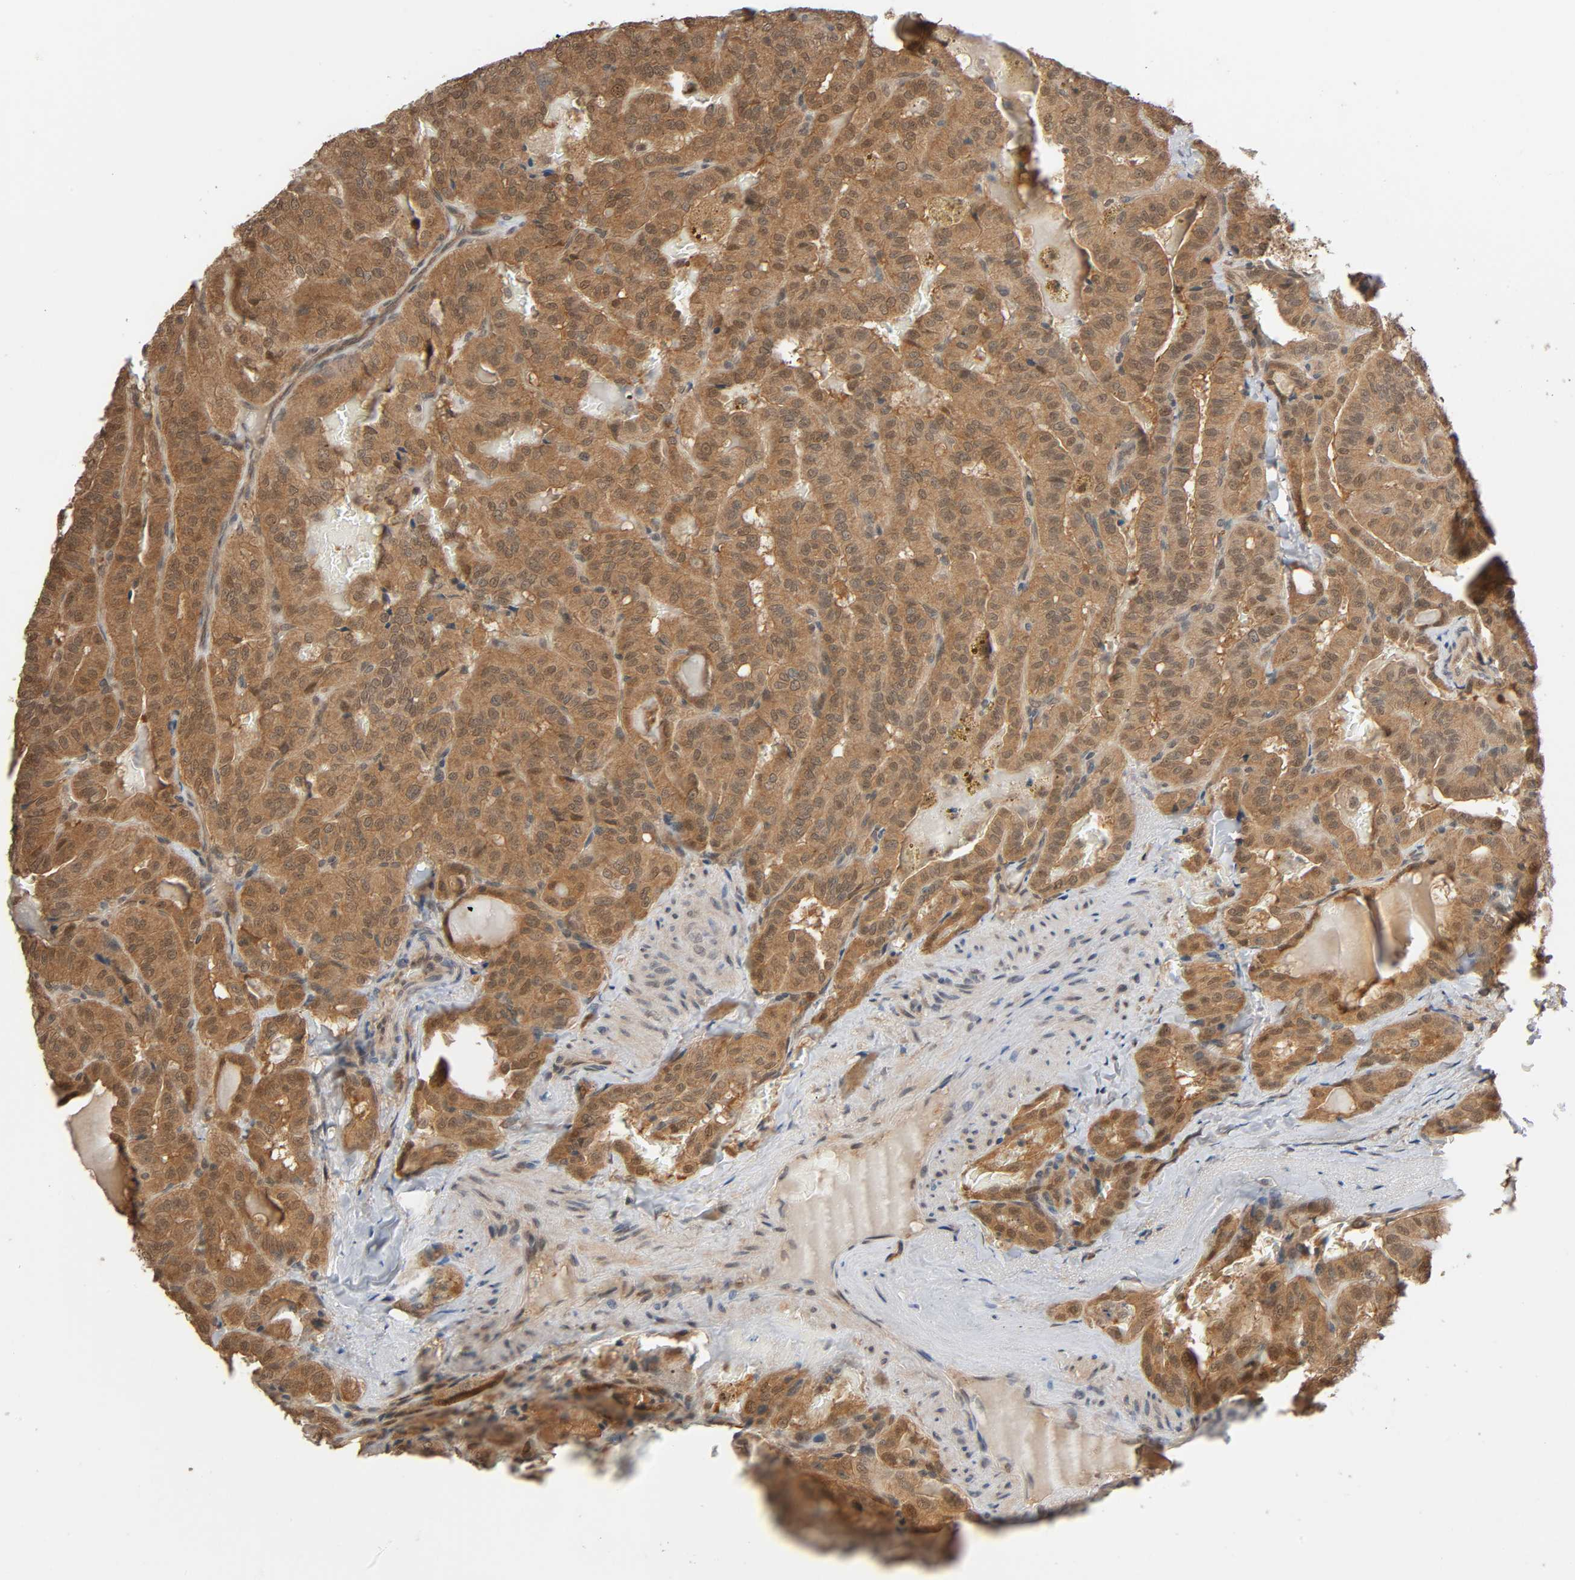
{"staining": {"intensity": "moderate", "quantity": ">75%", "location": "cytoplasmic/membranous,nuclear"}, "tissue": "thyroid cancer", "cell_type": "Tumor cells", "image_type": "cancer", "snomed": [{"axis": "morphology", "description": "Papillary adenocarcinoma, NOS"}, {"axis": "topography", "description": "Thyroid gland"}], "caption": "Immunohistochemical staining of human thyroid cancer exhibits medium levels of moderate cytoplasmic/membranous and nuclear protein positivity in about >75% of tumor cells.", "gene": "NEDD8", "patient": {"sex": "male", "age": 77}}